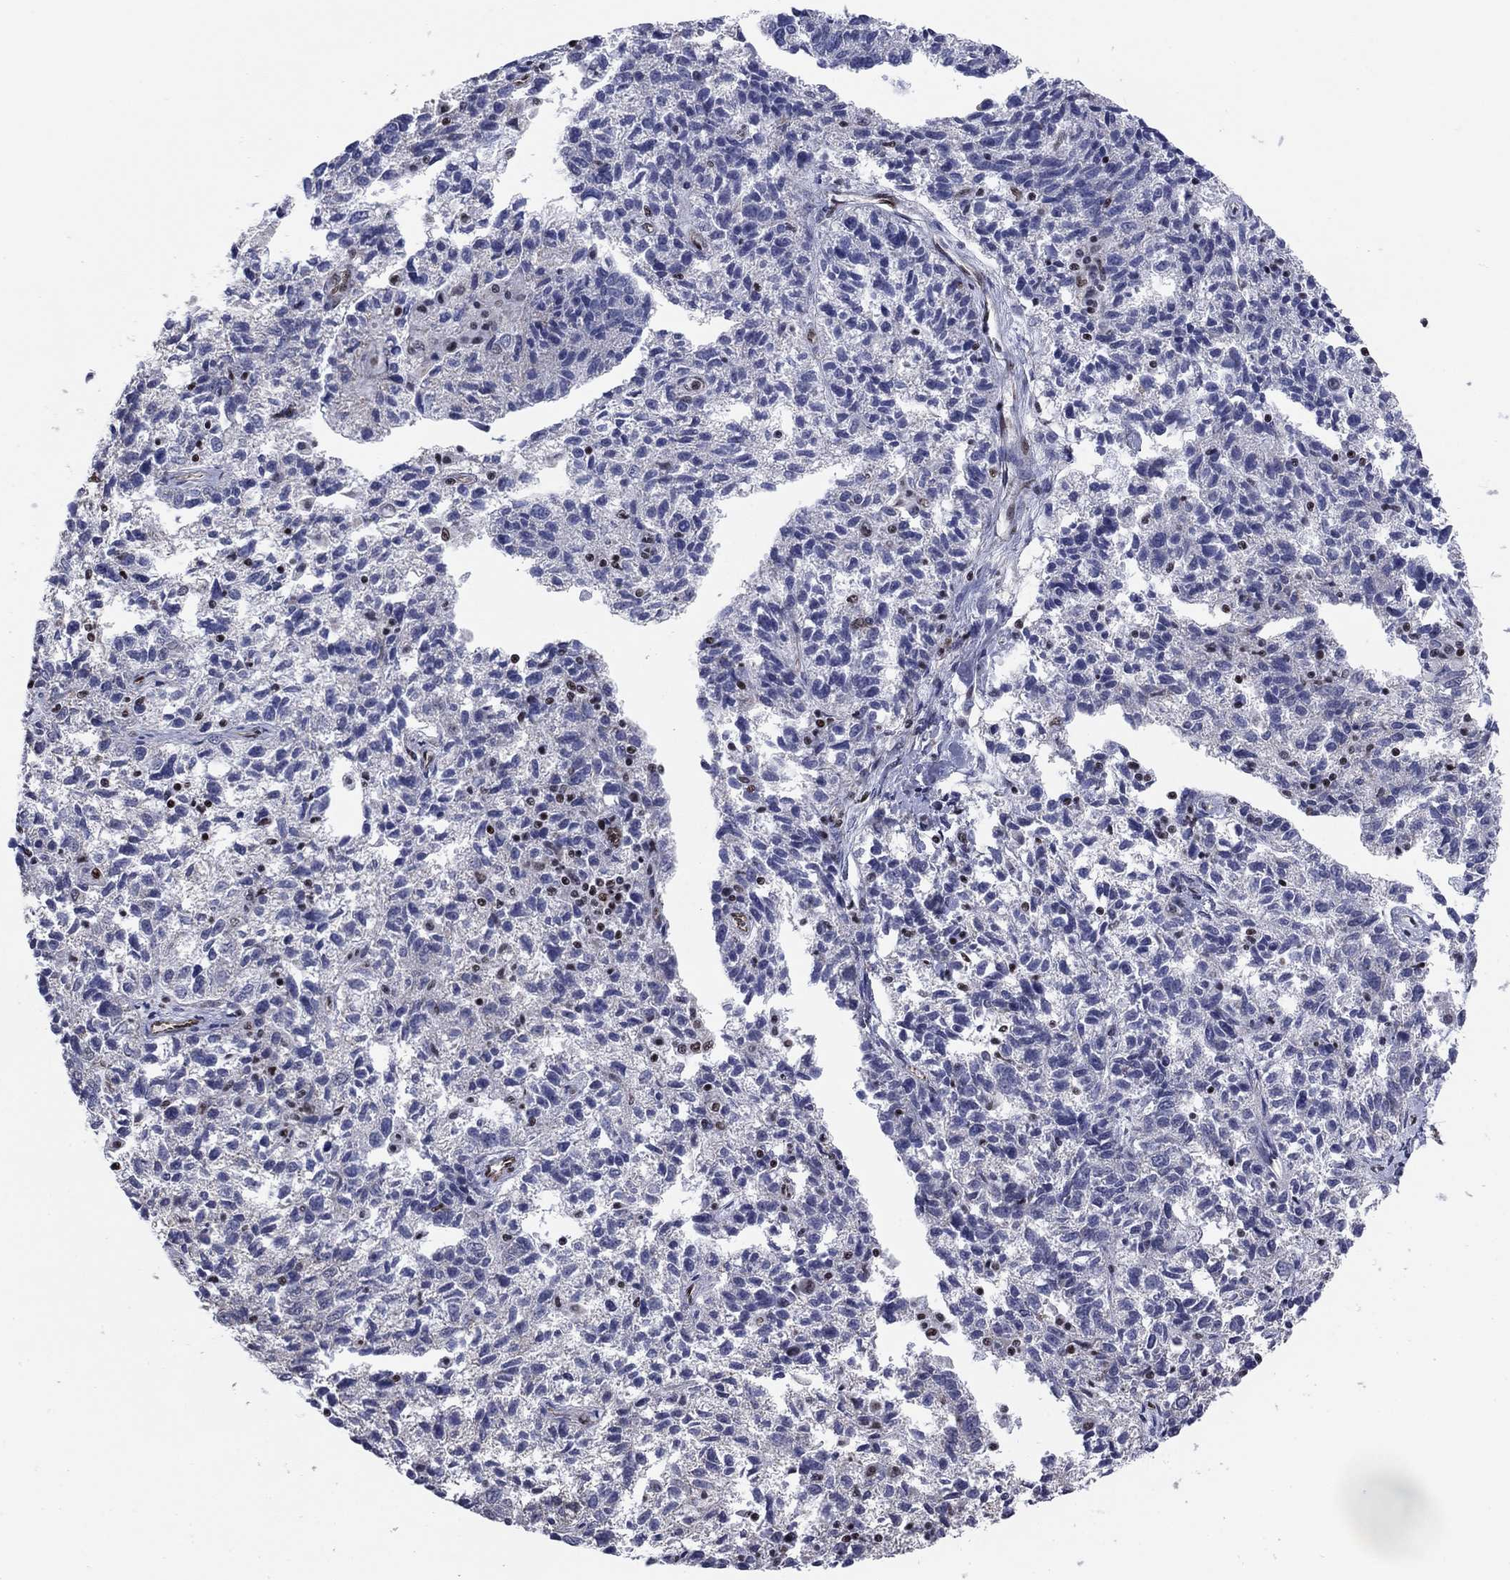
{"staining": {"intensity": "negative", "quantity": "none", "location": "none"}, "tissue": "ovarian cancer", "cell_type": "Tumor cells", "image_type": "cancer", "snomed": [{"axis": "morphology", "description": "Cystadenocarcinoma, serous, NOS"}, {"axis": "topography", "description": "Ovary"}], "caption": "An image of human ovarian cancer is negative for staining in tumor cells.", "gene": "N4BP2", "patient": {"sex": "female", "age": 71}}